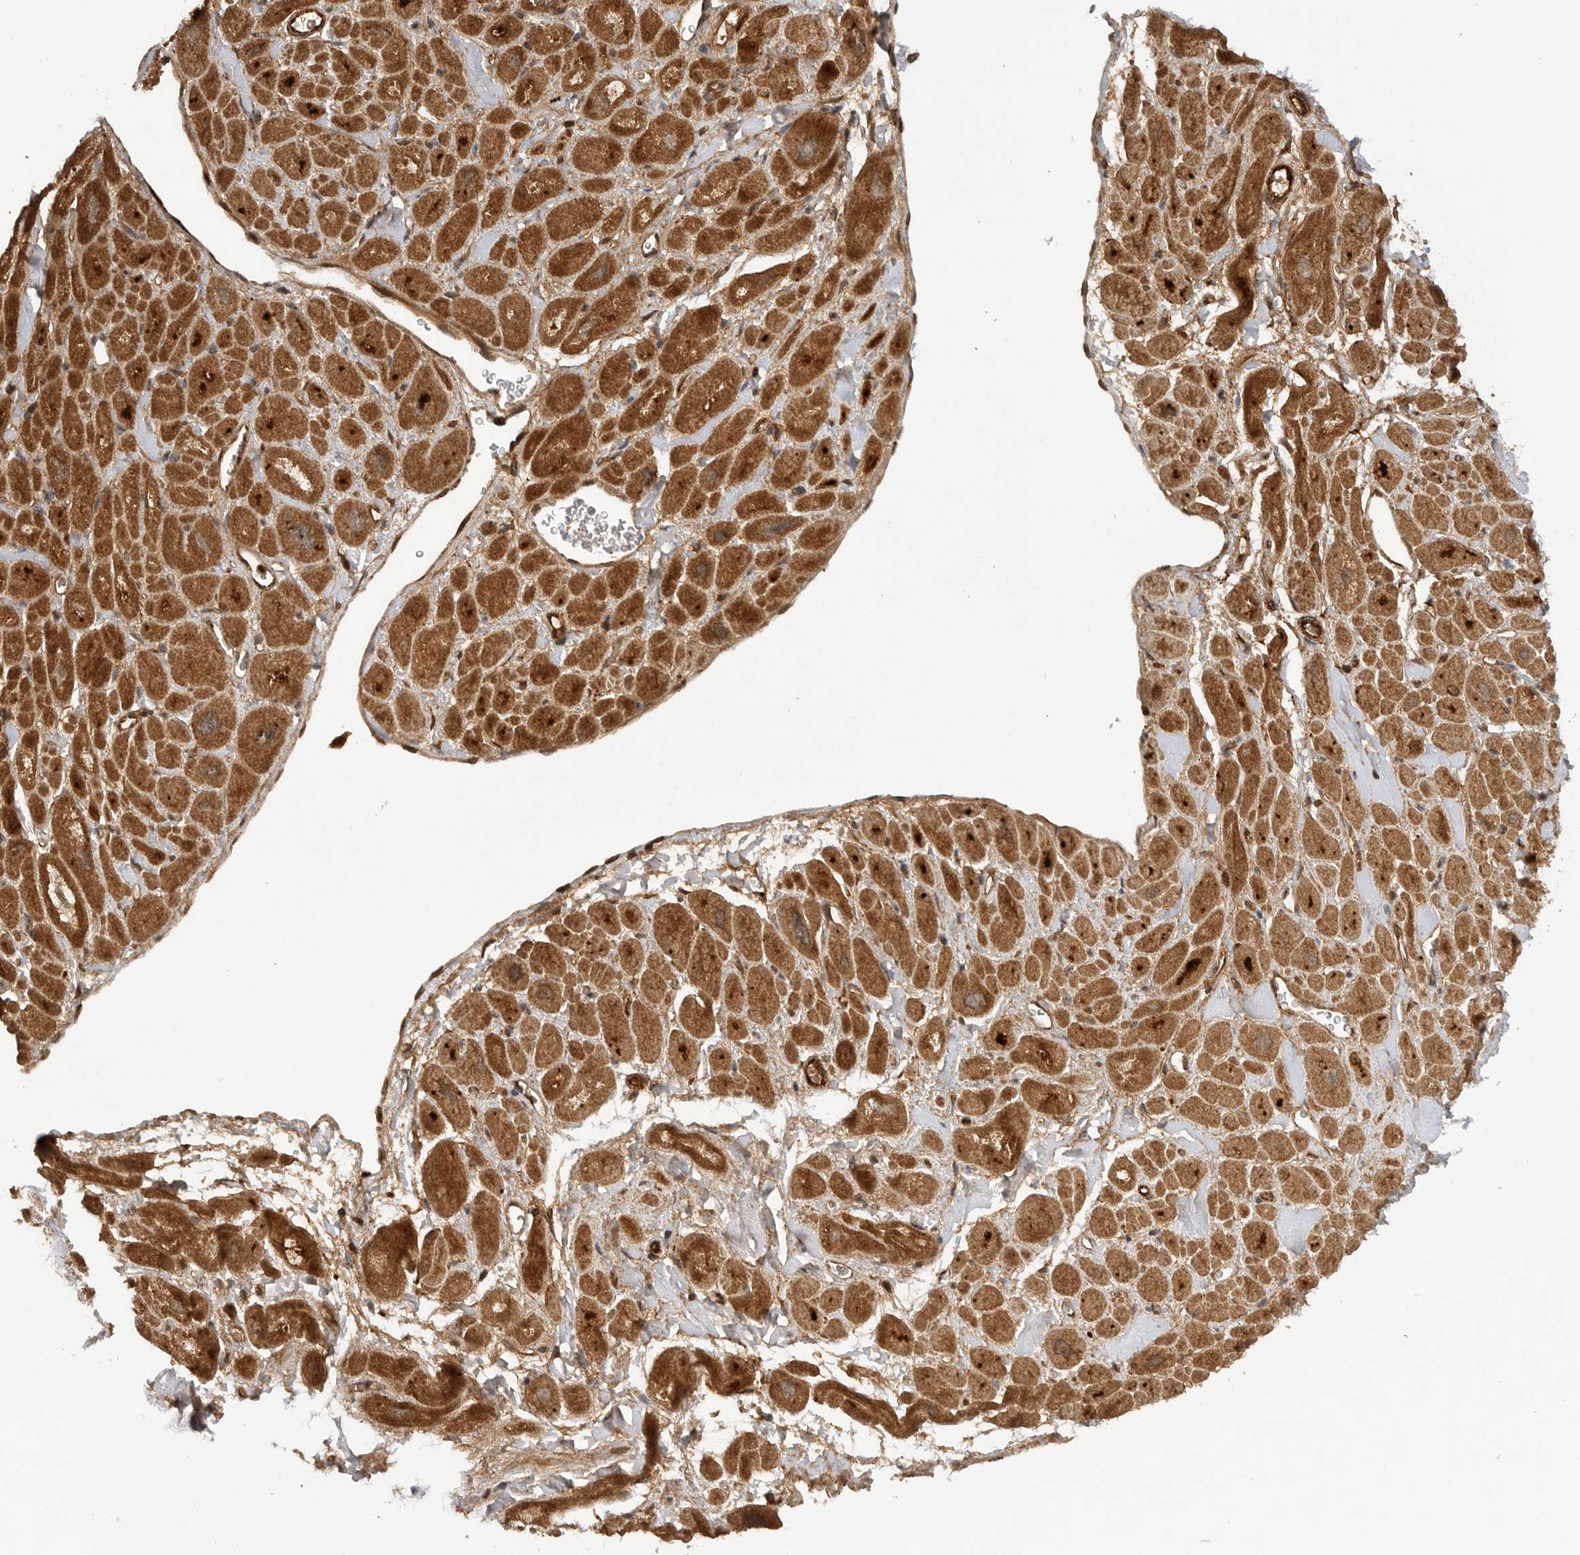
{"staining": {"intensity": "strong", "quantity": ">75%", "location": "cytoplasmic/membranous"}, "tissue": "heart muscle", "cell_type": "Cardiomyocytes", "image_type": "normal", "snomed": [{"axis": "morphology", "description": "Normal tissue, NOS"}, {"axis": "topography", "description": "Heart"}], "caption": "Protein staining of unremarkable heart muscle displays strong cytoplasmic/membranous positivity in about >75% of cardiomyocytes. The protein is stained brown, and the nuclei are stained in blue (DAB (3,3'-diaminobenzidine) IHC with brightfield microscopy, high magnification).", "gene": "PRDX4", "patient": {"sex": "male", "age": 49}}